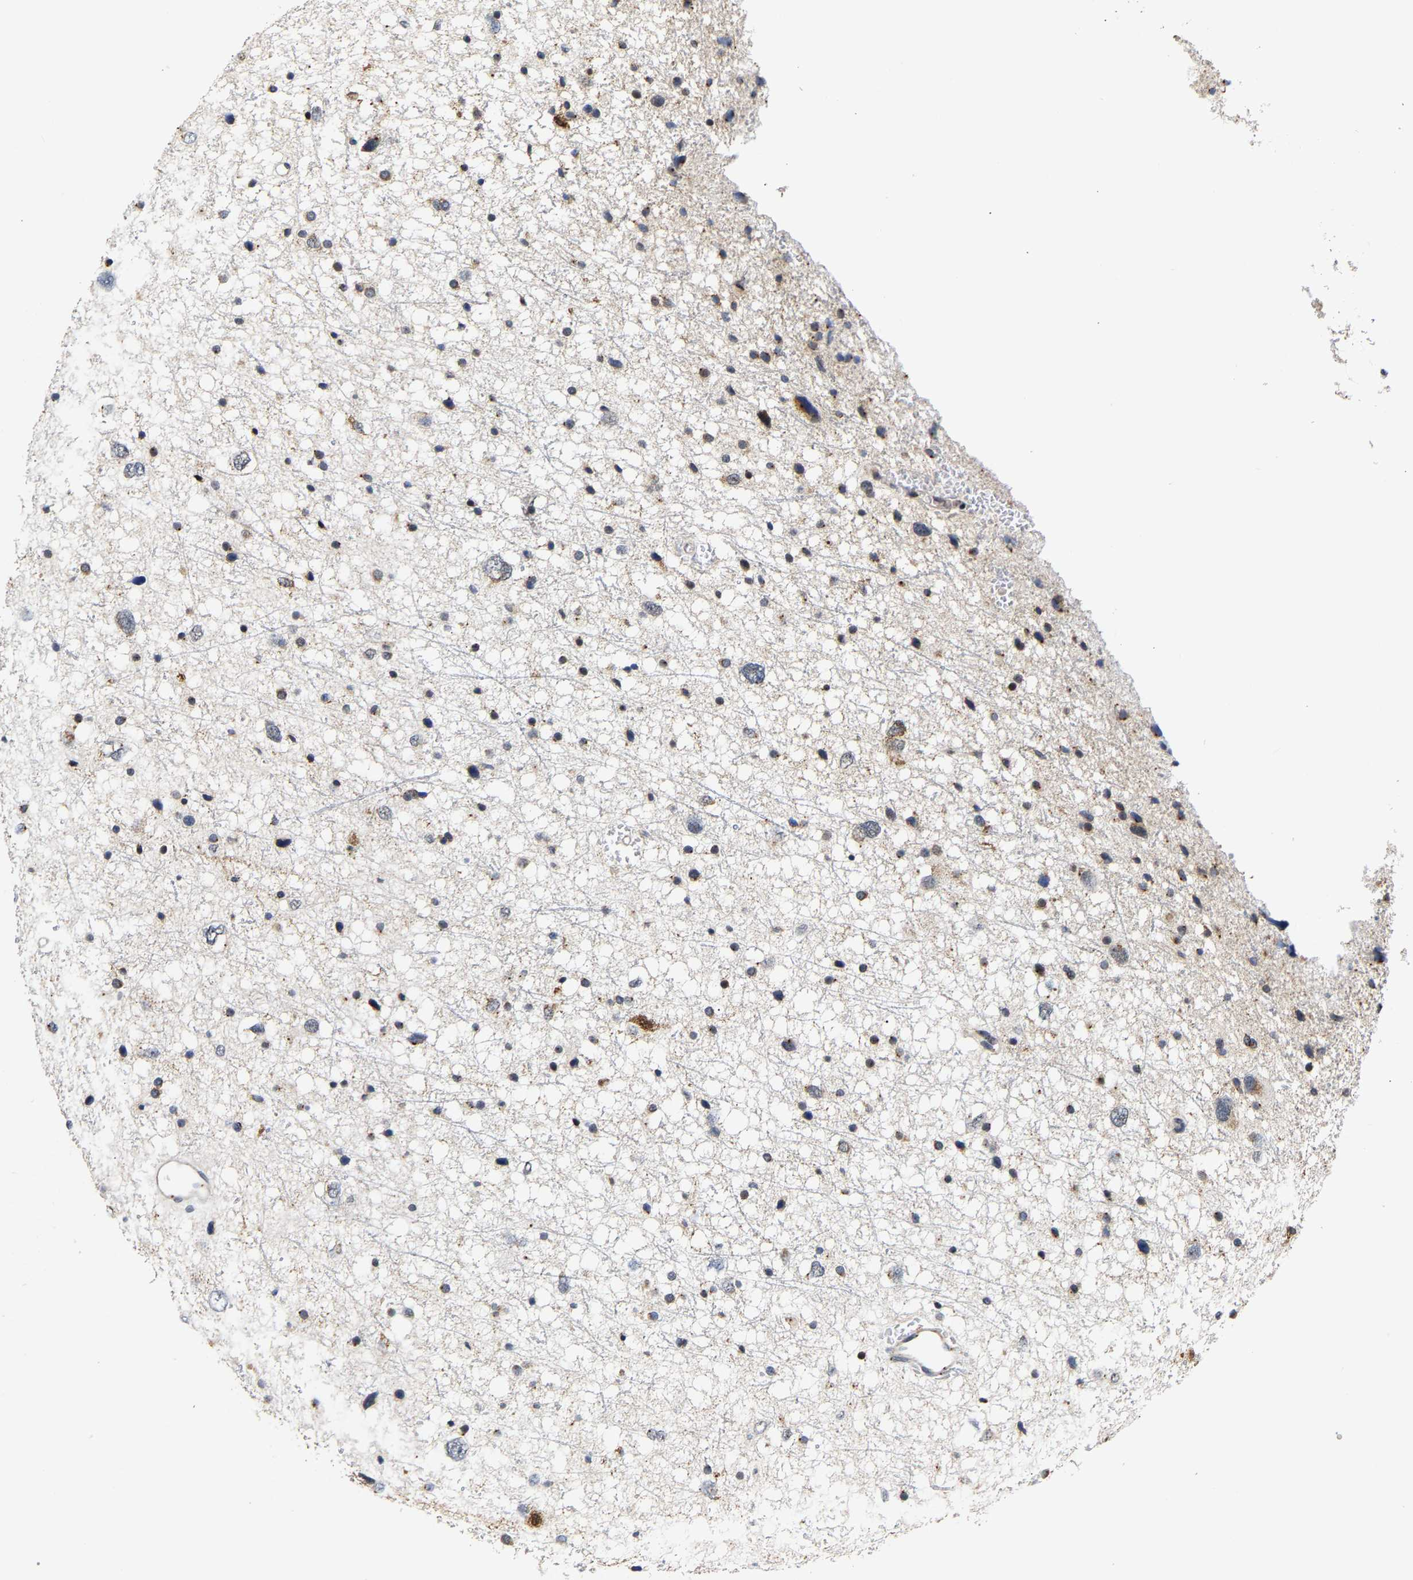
{"staining": {"intensity": "moderate", "quantity": "25%-75%", "location": "cytoplasmic/membranous"}, "tissue": "glioma", "cell_type": "Tumor cells", "image_type": "cancer", "snomed": [{"axis": "morphology", "description": "Glioma, malignant, Low grade"}, {"axis": "topography", "description": "Brain"}], "caption": "About 25%-75% of tumor cells in glioma display moderate cytoplasmic/membranous protein staining as visualized by brown immunohistochemical staining.", "gene": "PCNT", "patient": {"sex": "female", "age": 37}}